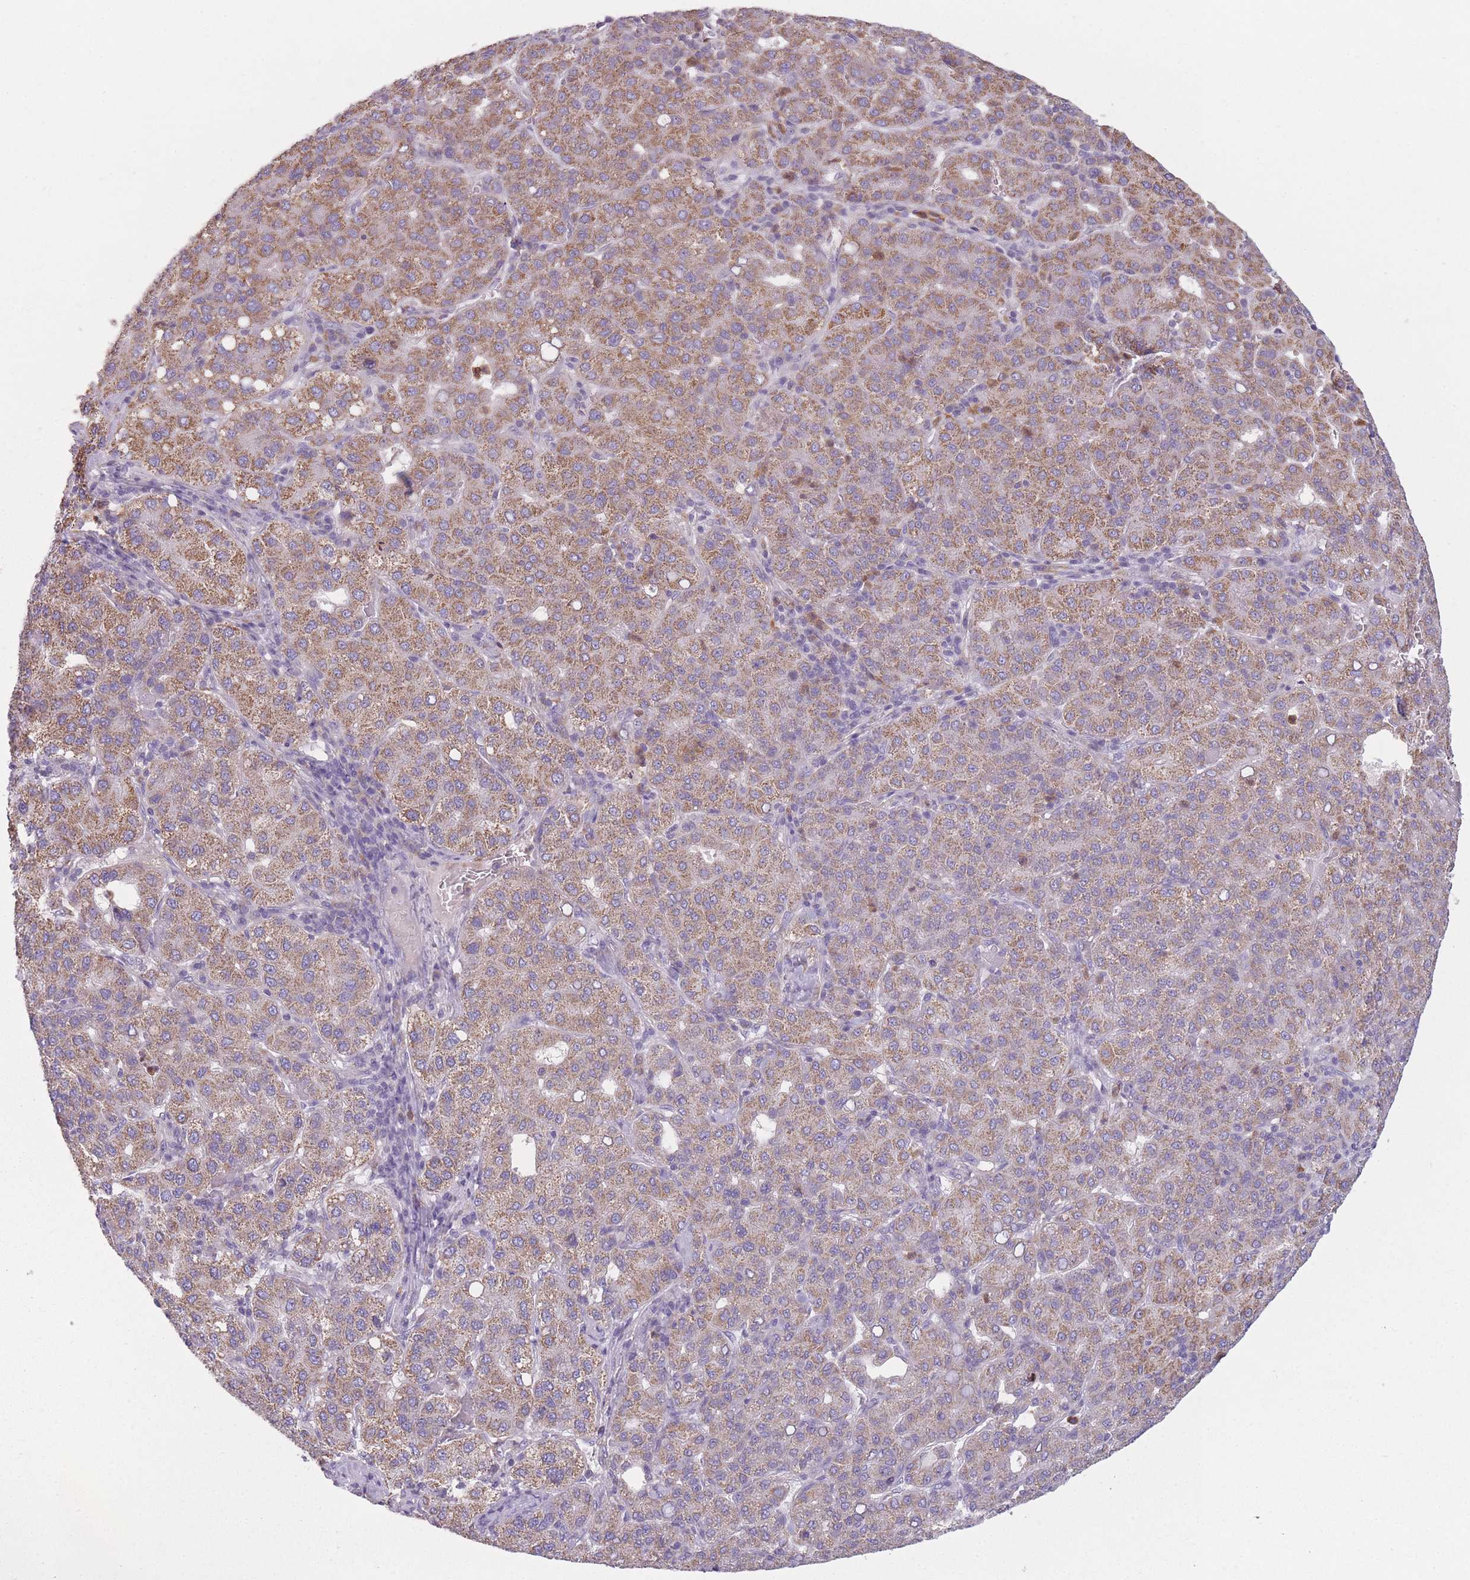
{"staining": {"intensity": "moderate", "quantity": ">75%", "location": "cytoplasmic/membranous"}, "tissue": "liver cancer", "cell_type": "Tumor cells", "image_type": "cancer", "snomed": [{"axis": "morphology", "description": "Carcinoma, Hepatocellular, NOS"}, {"axis": "topography", "description": "Liver"}], "caption": "Liver hepatocellular carcinoma stained with DAB (3,3'-diaminobenzidine) immunohistochemistry (IHC) exhibits medium levels of moderate cytoplasmic/membranous expression in approximately >75% of tumor cells.", "gene": "PRAM1", "patient": {"sex": "male", "age": 65}}